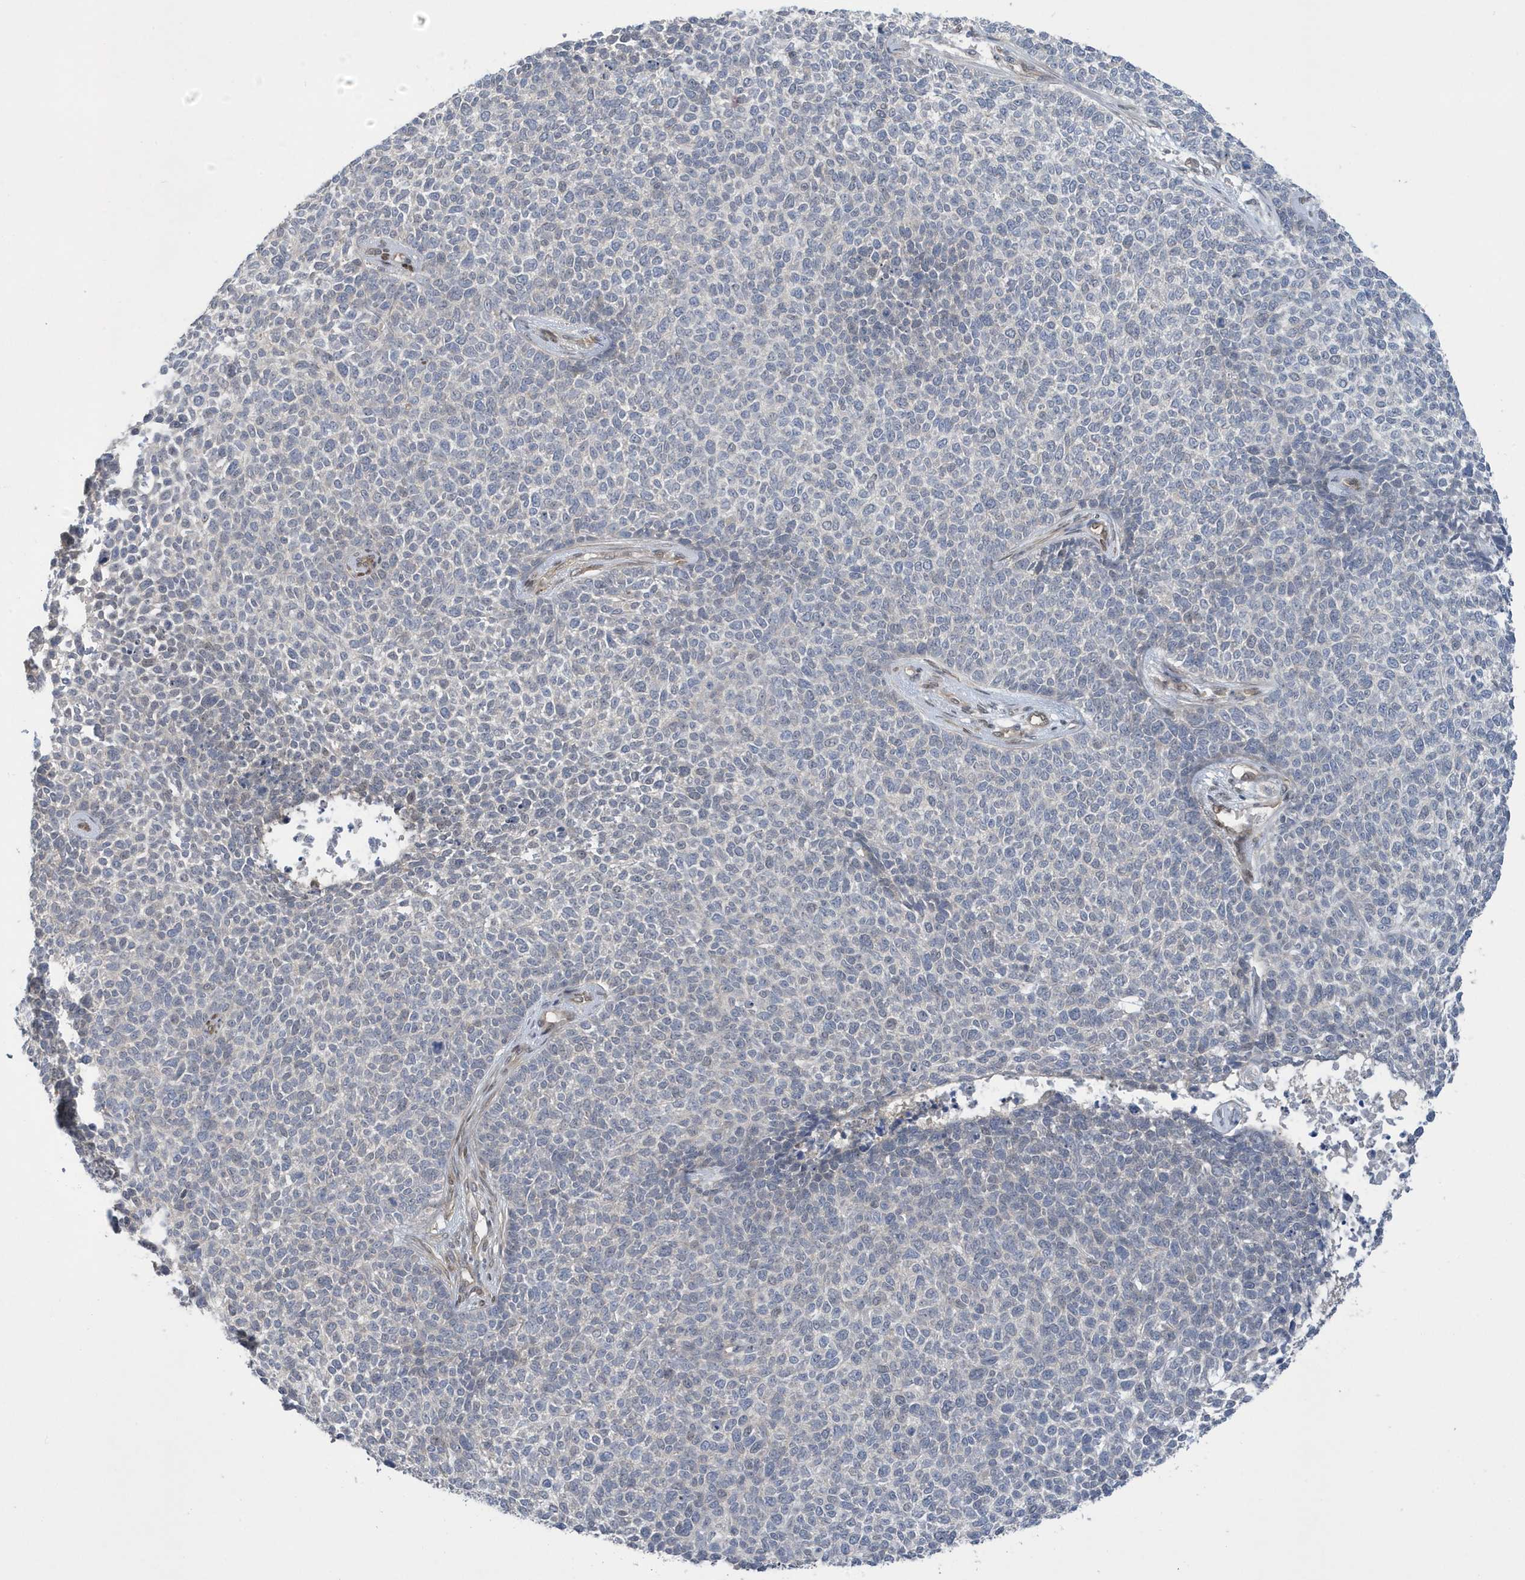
{"staining": {"intensity": "negative", "quantity": "none", "location": "none"}, "tissue": "skin cancer", "cell_type": "Tumor cells", "image_type": "cancer", "snomed": [{"axis": "morphology", "description": "Basal cell carcinoma"}, {"axis": "topography", "description": "Skin"}], "caption": "Immunohistochemistry image of human skin basal cell carcinoma stained for a protein (brown), which exhibits no expression in tumor cells.", "gene": "NCOA7", "patient": {"sex": "female", "age": 84}}